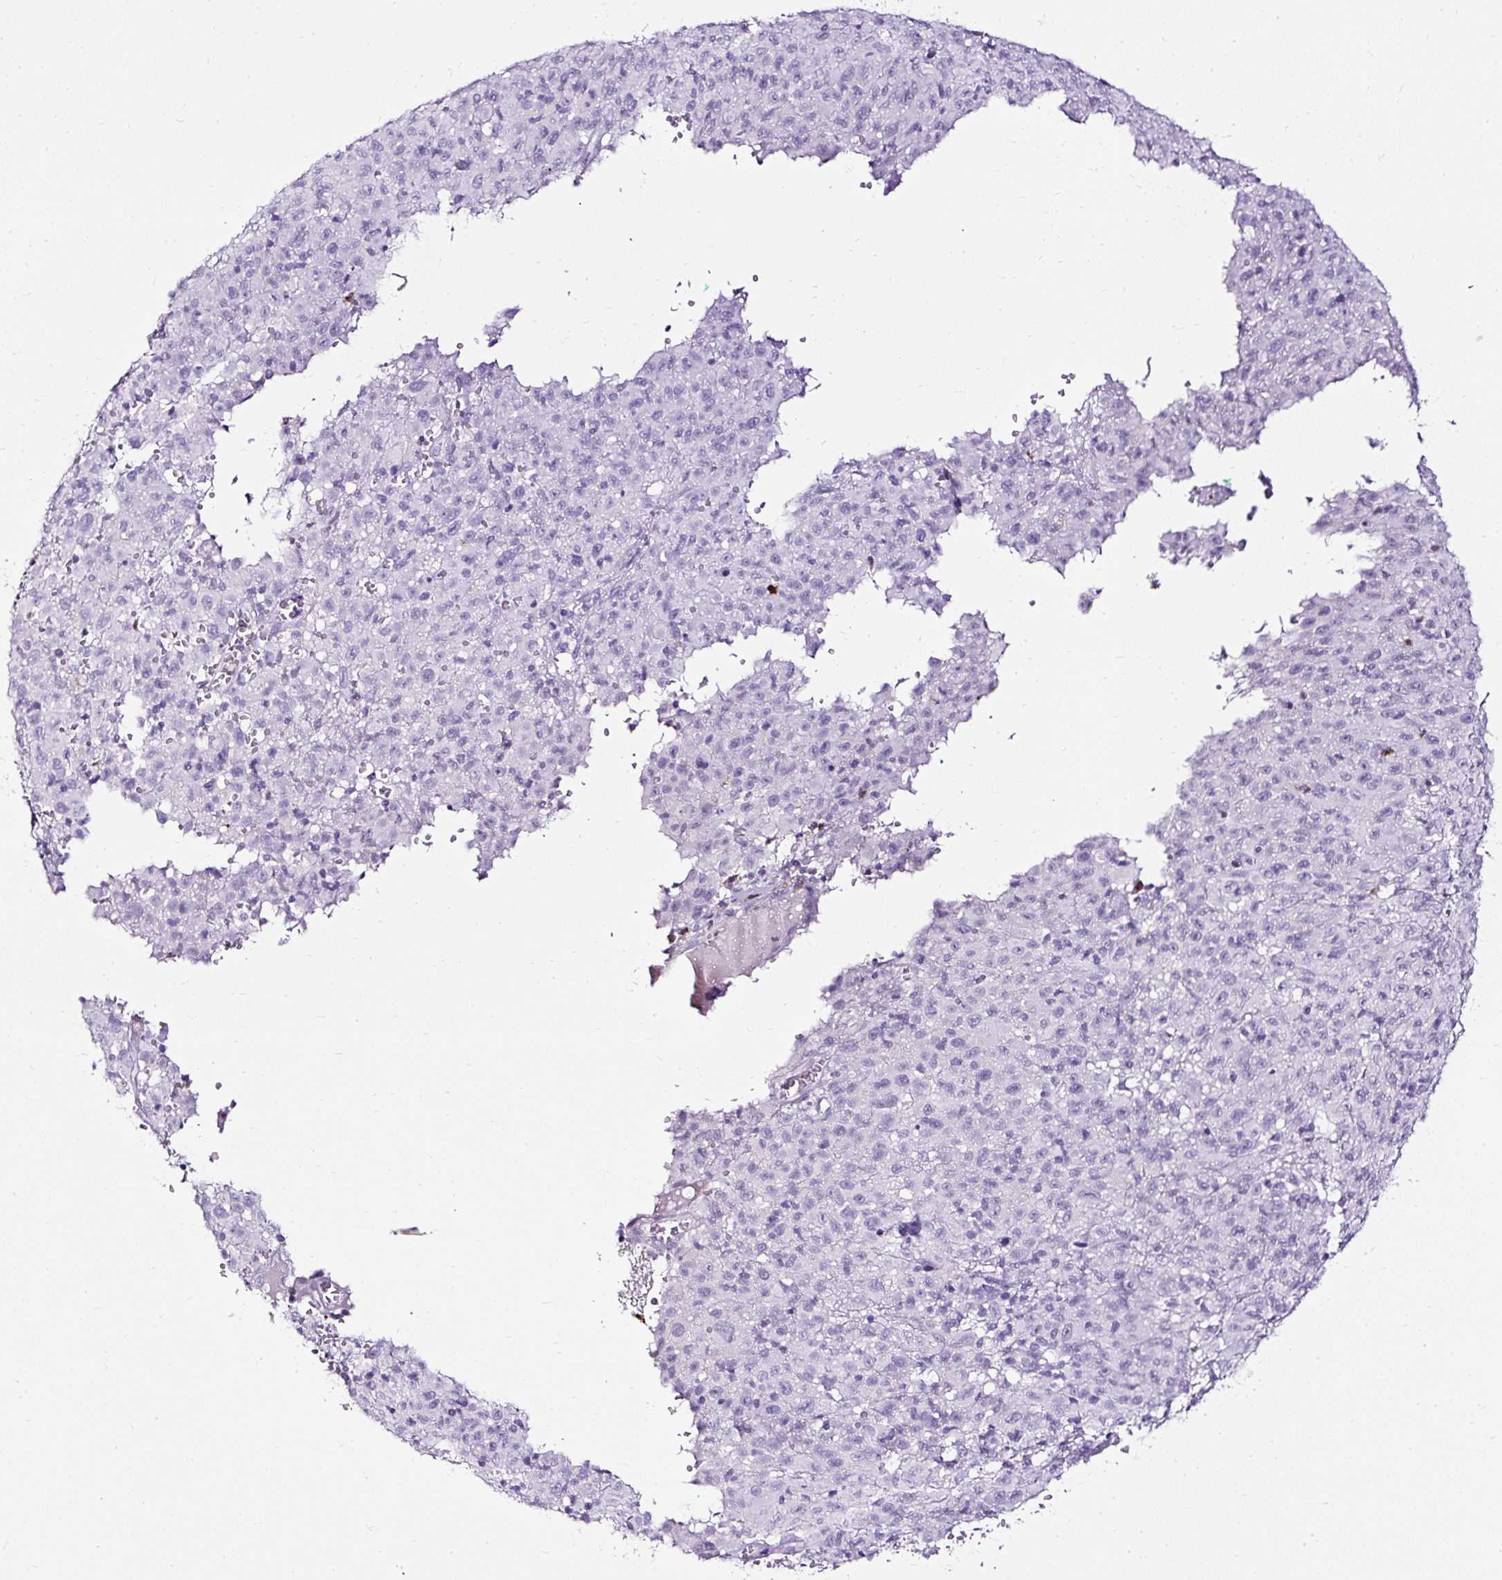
{"staining": {"intensity": "negative", "quantity": "none", "location": "none"}, "tissue": "melanoma", "cell_type": "Tumor cells", "image_type": "cancer", "snomed": [{"axis": "morphology", "description": "Malignant melanoma, NOS"}, {"axis": "topography", "description": "Skin"}], "caption": "This is a histopathology image of immunohistochemistry staining of malignant melanoma, which shows no positivity in tumor cells.", "gene": "SLC7A8", "patient": {"sex": "male", "age": 46}}